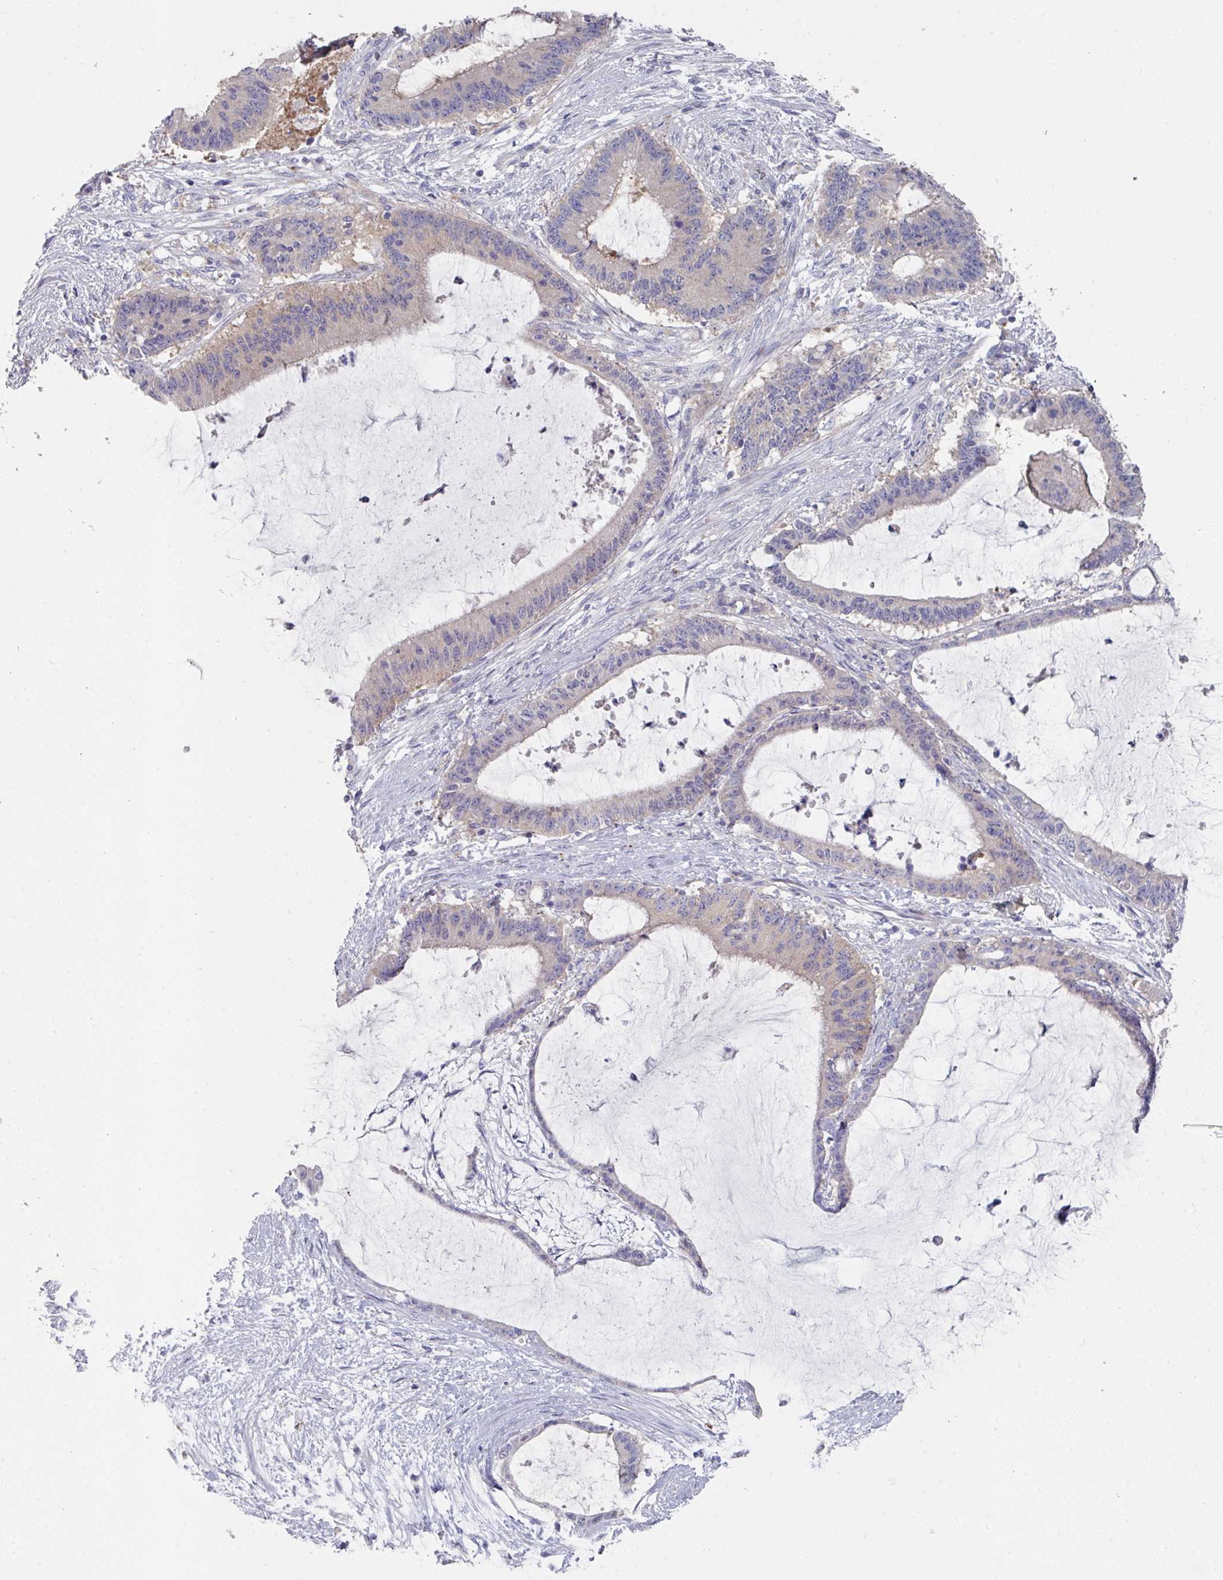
{"staining": {"intensity": "negative", "quantity": "none", "location": "none"}, "tissue": "liver cancer", "cell_type": "Tumor cells", "image_type": "cancer", "snomed": [{"axis": "morphology", "description": "Normal tissue, NOS"}, {"axis": "morphology", "description": "Cholangiocarcinoma"}, {"axis": "topography", "description": "Liver"}, {"axis": "topography", "description": "Peripheral nerve tissue"}], "caption": "This is an immunohistochemistry micrograph of liver cholangiocarcinoma. There is no expression in tumor cells.", "gene": "NT5C1A", "patient": {"sex": "female", "age": 73}}